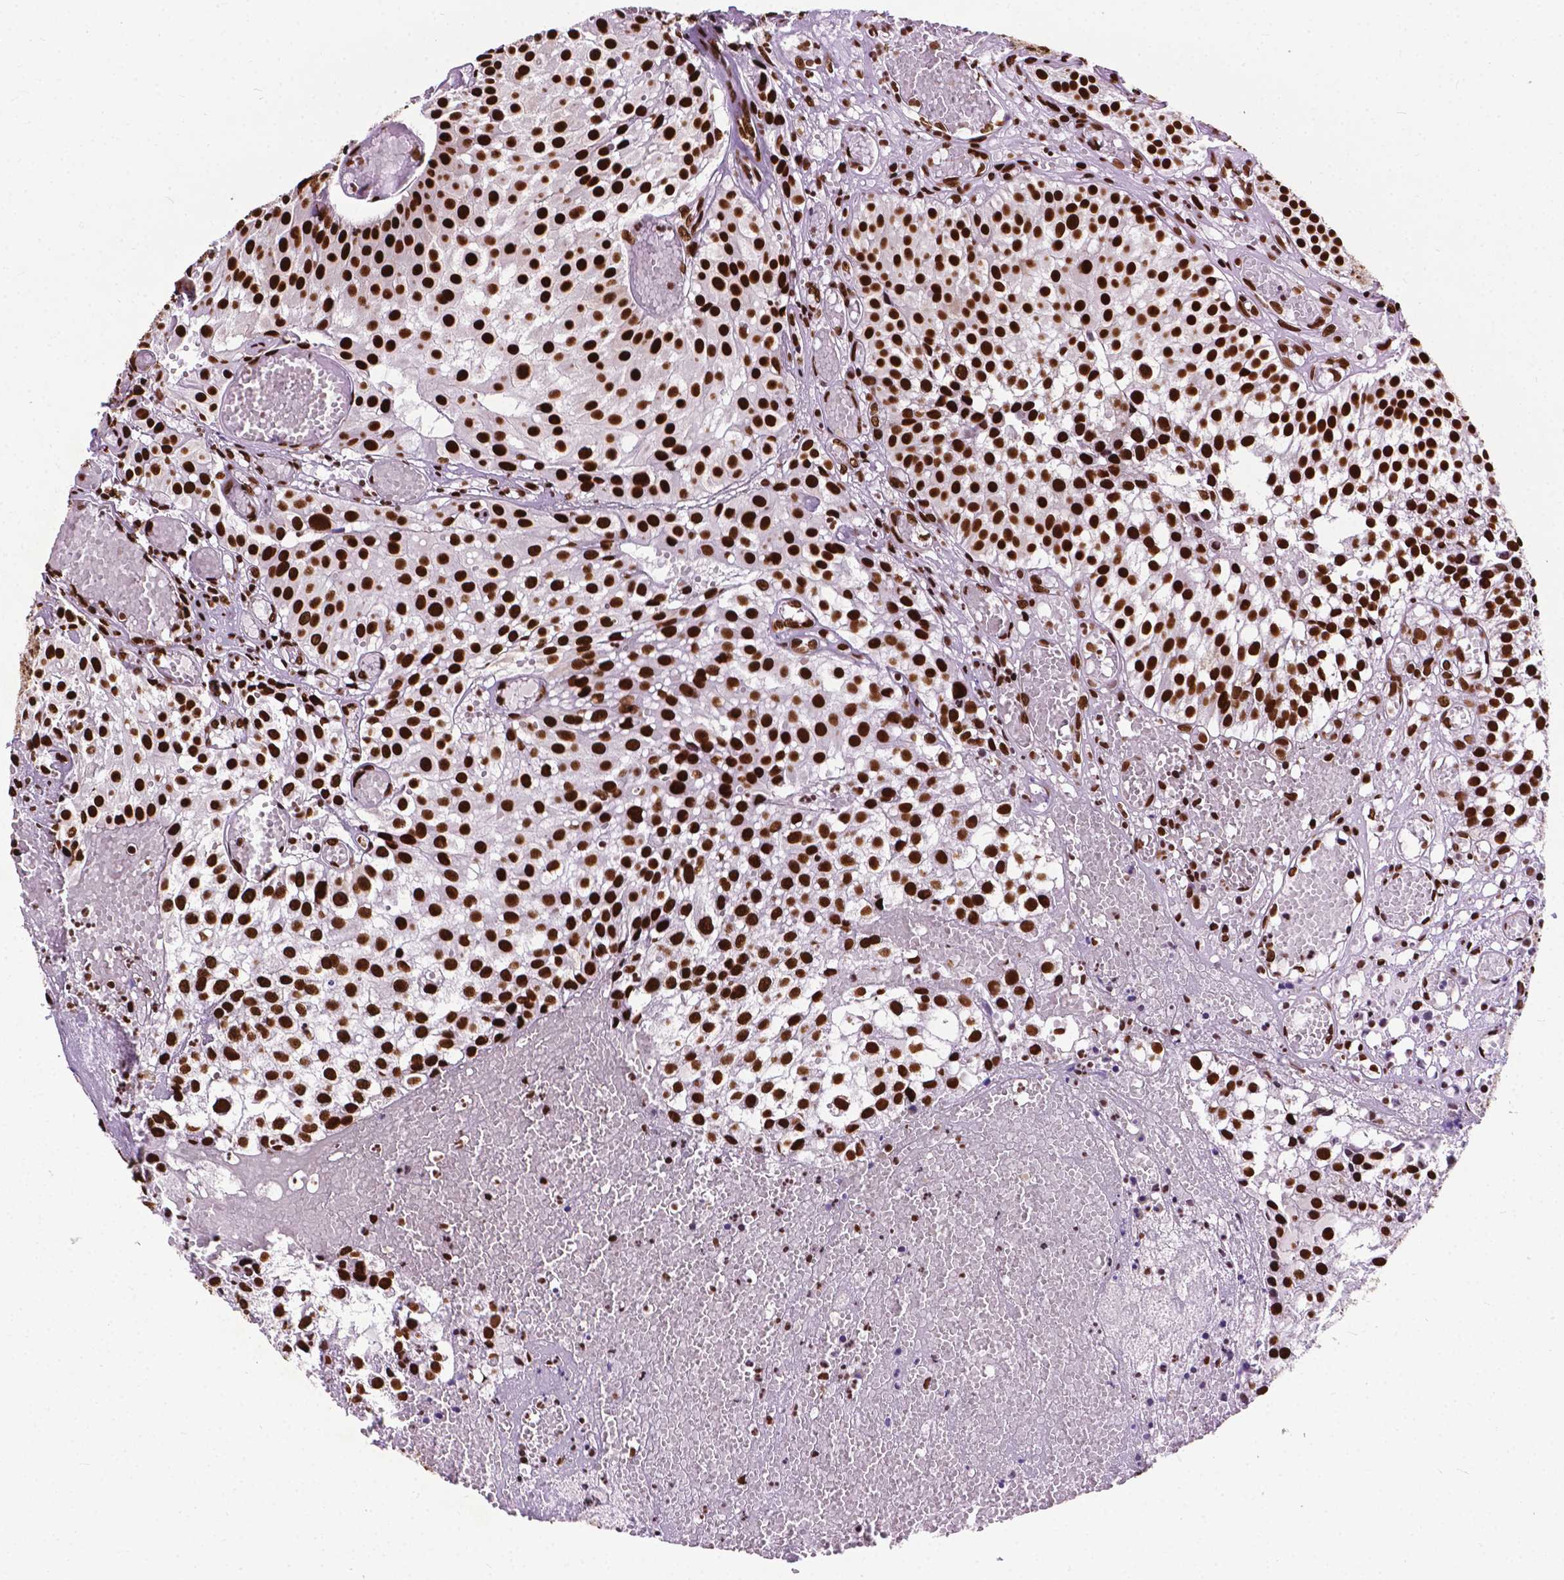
{"staining": {"intensity": "strong", "quantity": ">75%", "location": "nuclear"}, "tissue": "urothelial cancer", "cell_type": "Tumor cells", "image_type": "cancer", "snomed": [{"axis": "morphology", "description": "Urothelial carcinoma, Low grade"}, {"axis": "topography", "description": "Urinary bladder"}], "caption": "A high-resolution micrograph shows IHC staining of low-grade urothelial carcinoma, which displays strong nuclear staining in about >75% of tumor cells. (DAB IHC, brown staining for protein, blue staining for nuclei).", "gene": "SMIM5", "patient": {"sex": "male", "age": 79}}